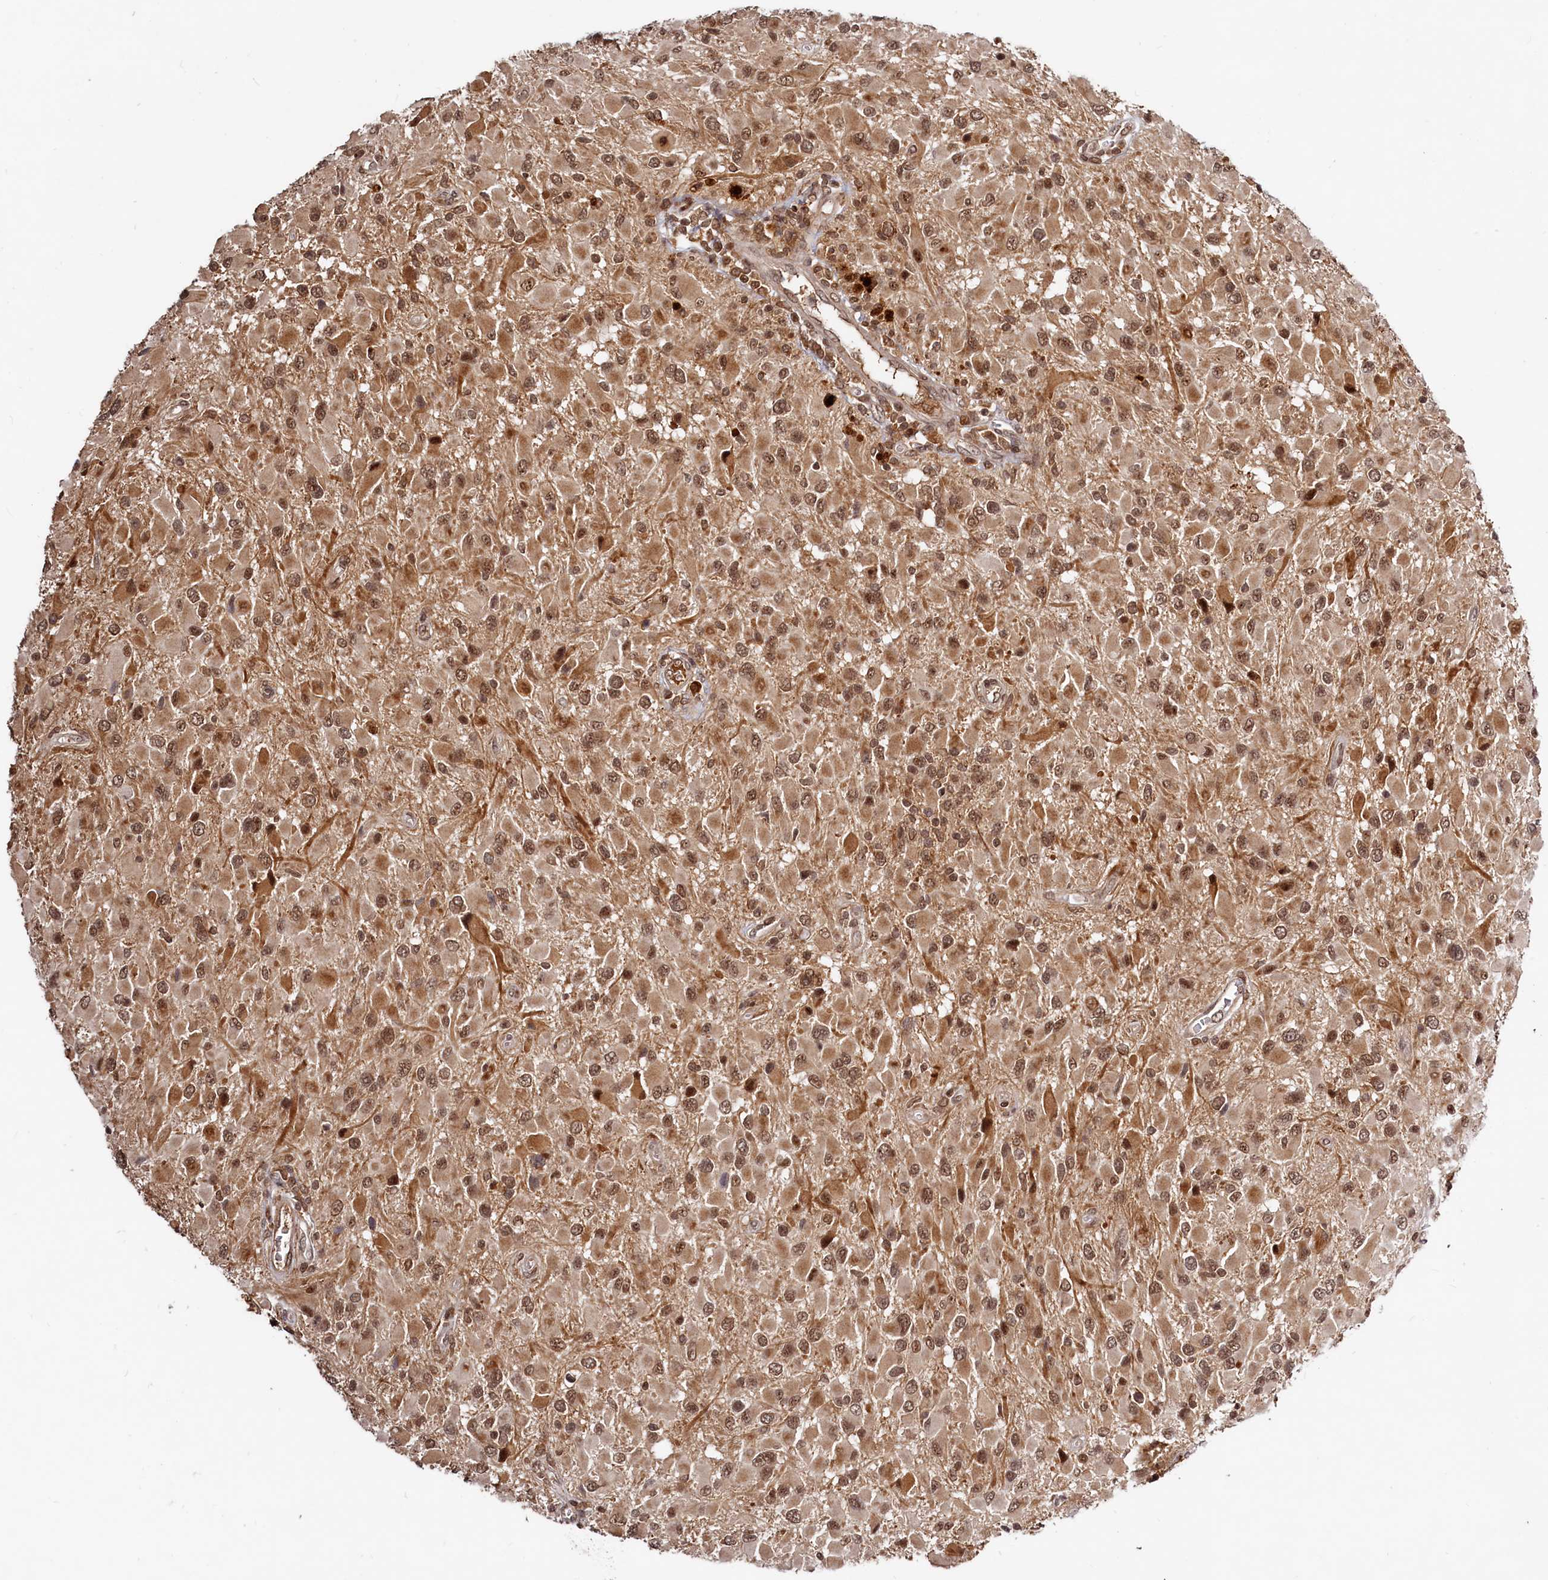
{"staining": {"intensity": "moderate", "quantity": ">75%", "location": "nuclear"}, "tissue": "glioma", "cell_type": "Tumor cells", "image_type": "cancer", "snomed": [{"axis": "morphology", "description": "Glioma, malignant, High grade"}, {"axis": "topography", "description": "Brain"}], "caption": "DAB immunohistochemical staining of malignant glioma (high-grade) displays moderate nuclear protein staining in about >75% of tumor cells. (DAB (3,3'-diaminobenzidine) IHC, brown staining for protein, blue staining for nuclei).", "gene": "TRAPPC4", "patient": {"sex": "male", "age": 53}}